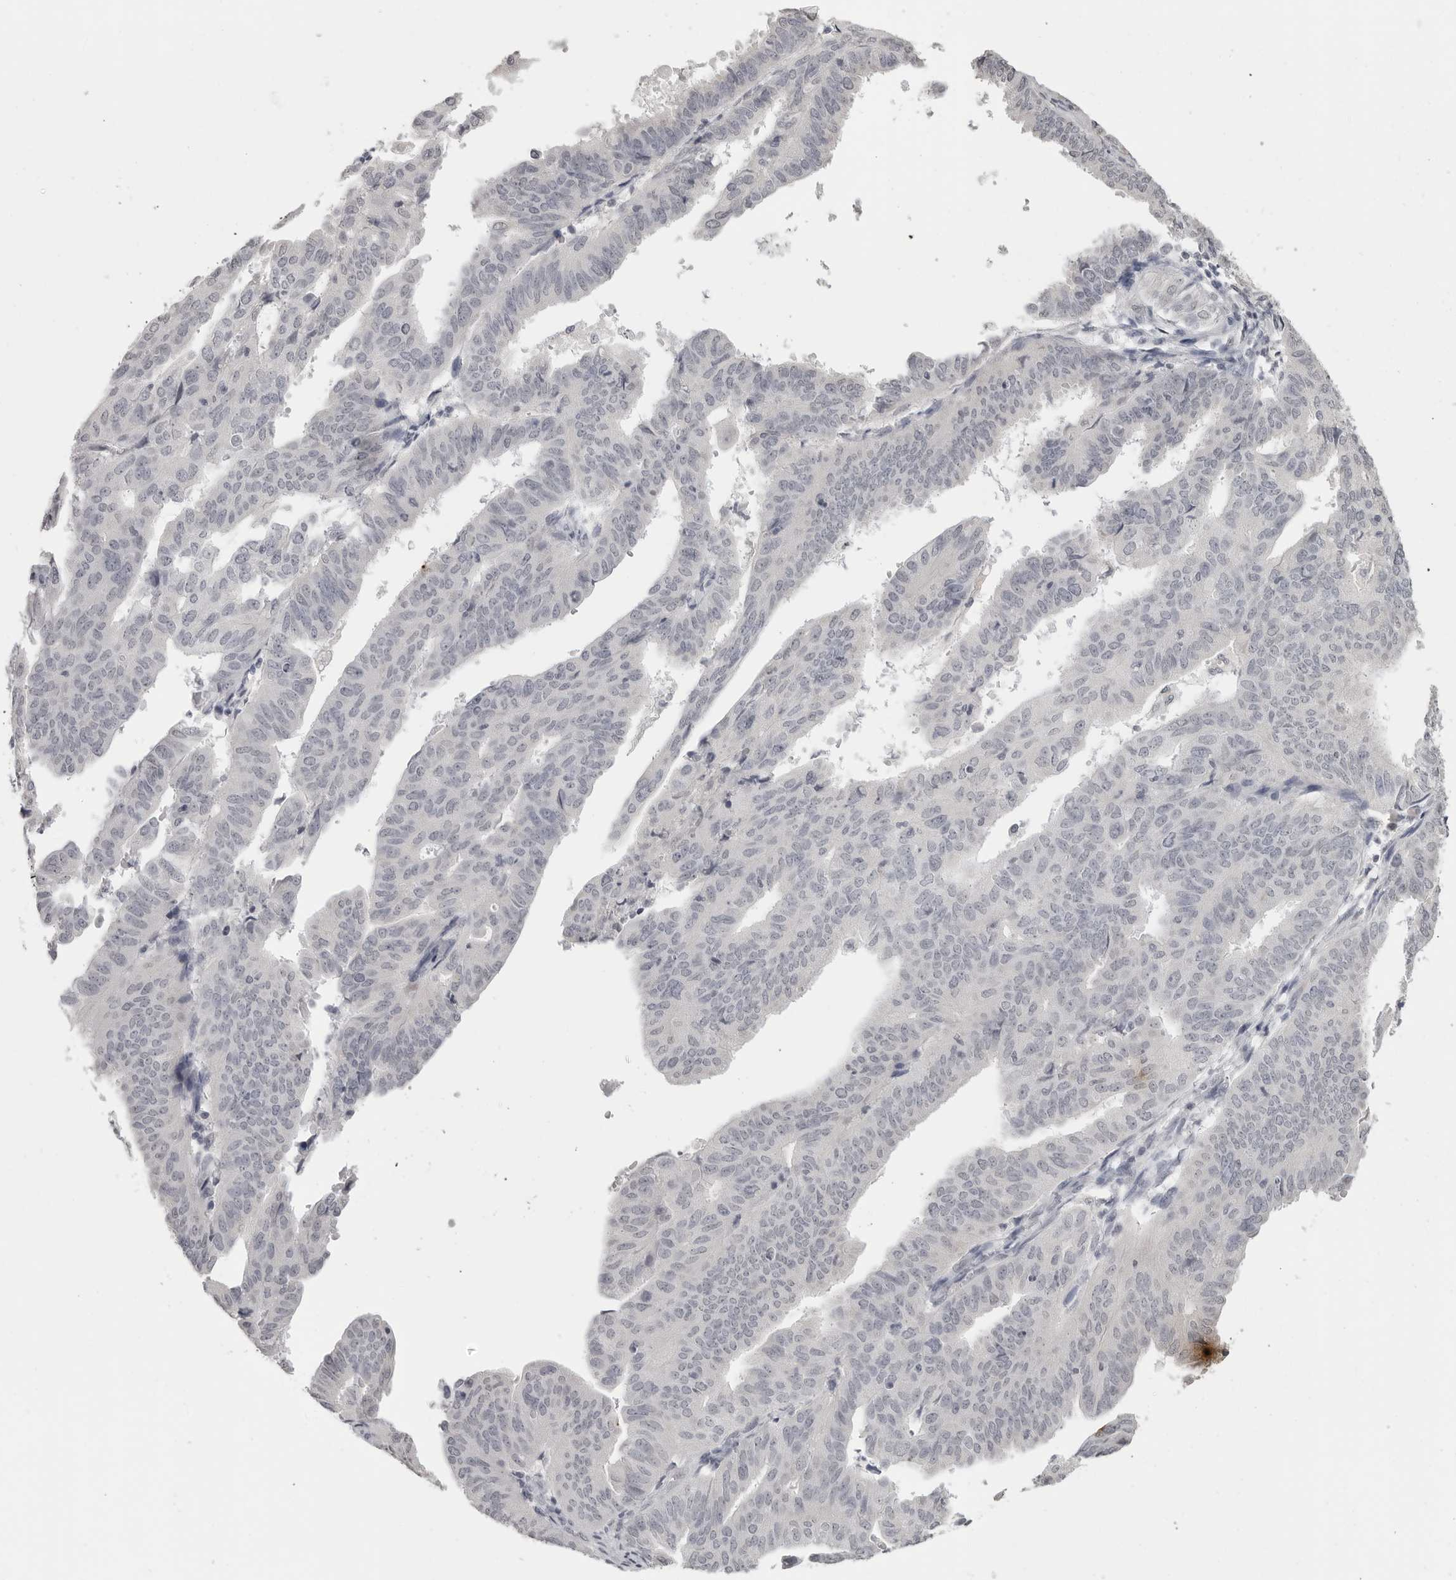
{"staining": {"intensity": "negative", "quantity": "none", "location": "none"}, "tissue": "endometrial cancer", "cell_type": "Tumor cells", "image_type": "cancer", "snomed": [{"axis": "morphology", "description": "Adenocarcinoma, NOS"}, {"axis": "topography", "description": "Uterus"}], "caption": "Tumor cells show no significant protein staining in endometrial adenocarcinoma.", "gene": "PRSS1", "patient": {"sex": "female", "age": 77}}